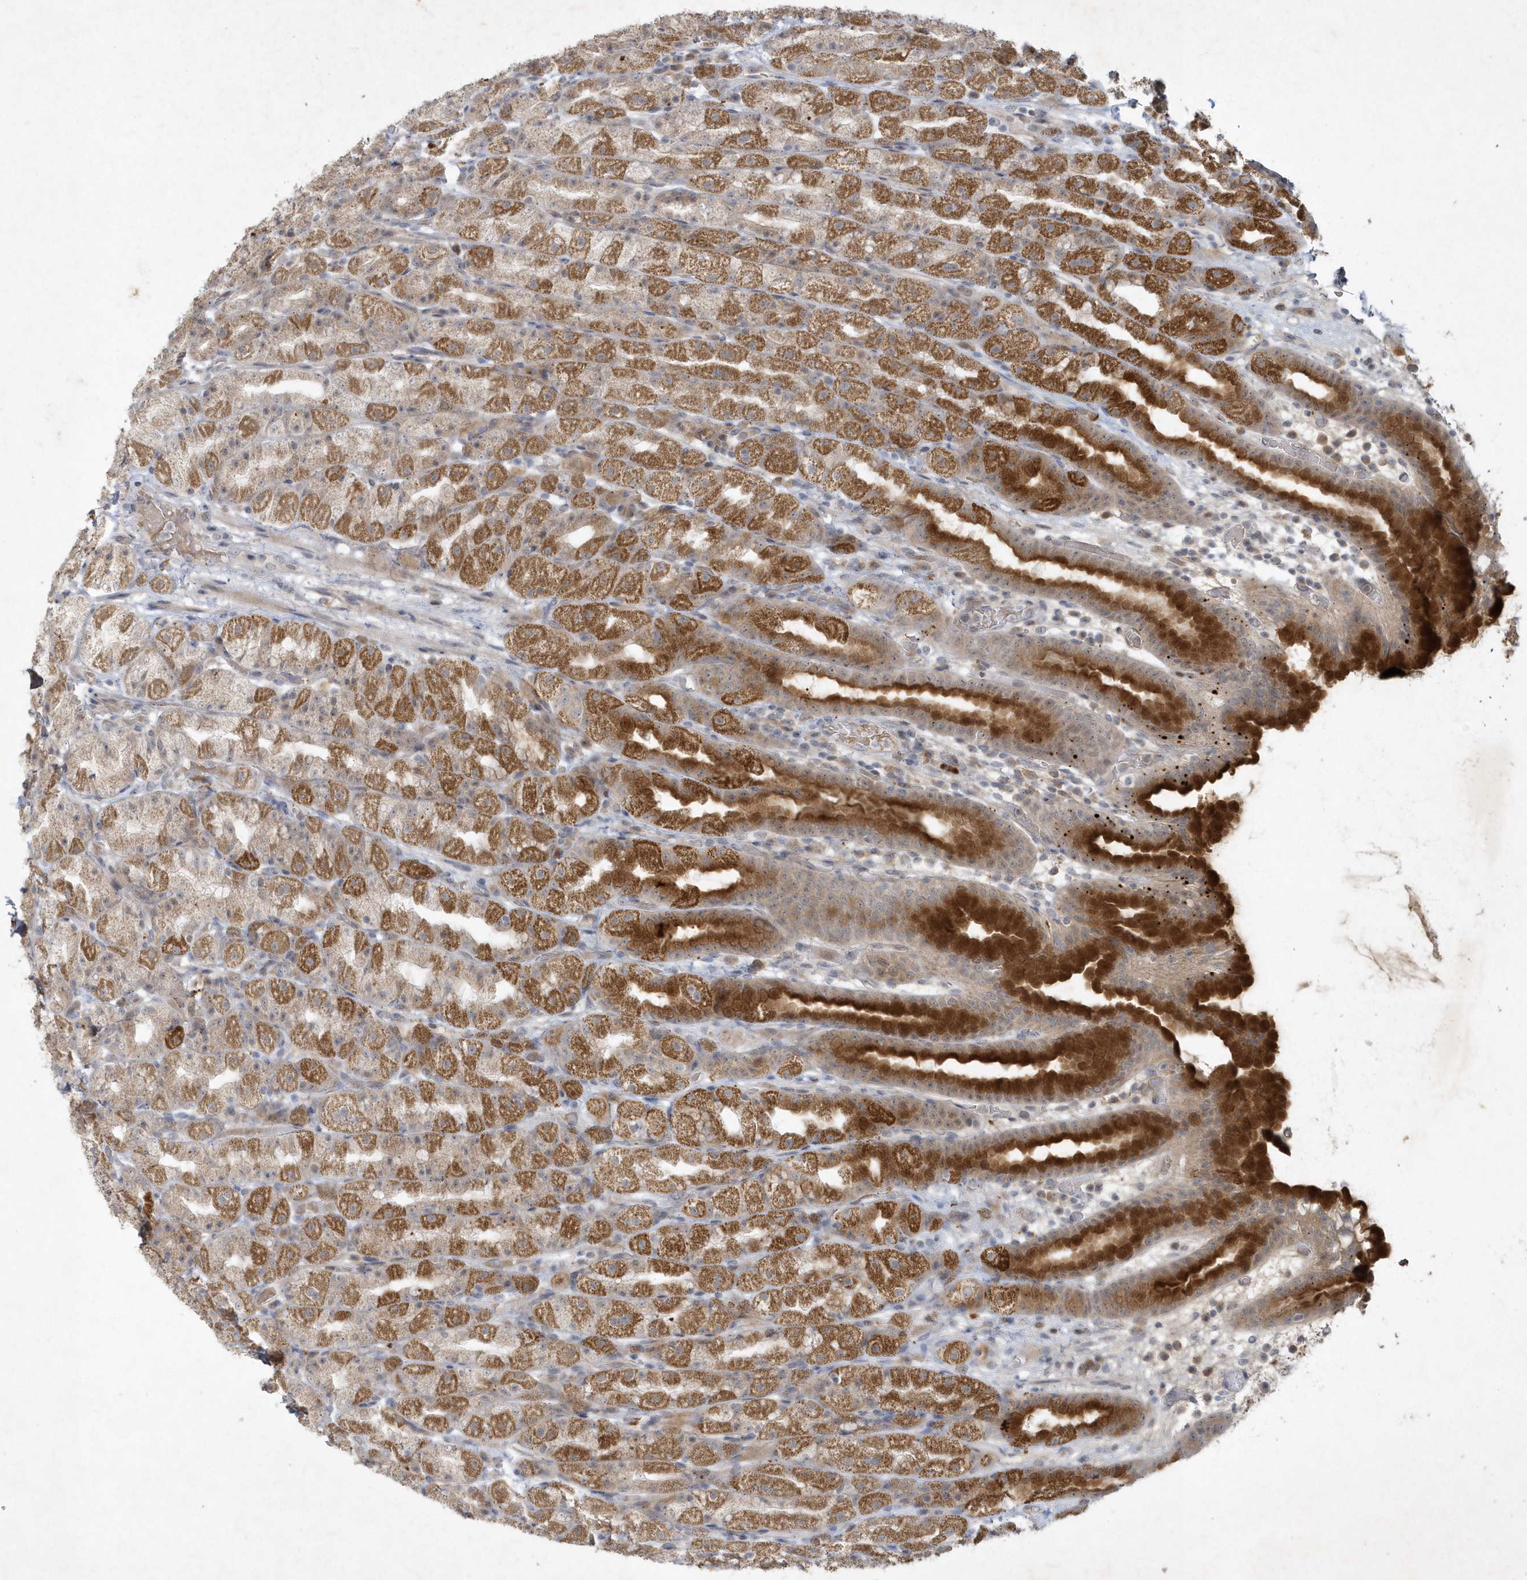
{"staining": {"intensity": "strong", "quantity": "25%-75%", "location": "cytoplasmic/membranous"}, "tissue": "stomach", "cell_type": "Glandular cells", "image_type": "normal", "snomed": [{"axis": "morphology", "description": "Normal tissue, NOS"}, {"axis": "topography", "description": "Stomach, upper"}], "caption": "The immunohistochemical stain labels strong cytoplasmic/membranous staining in glandular cells of benign stomach.", "gene": "THG1L", "patient": {"sex": "male", "age": 68}}